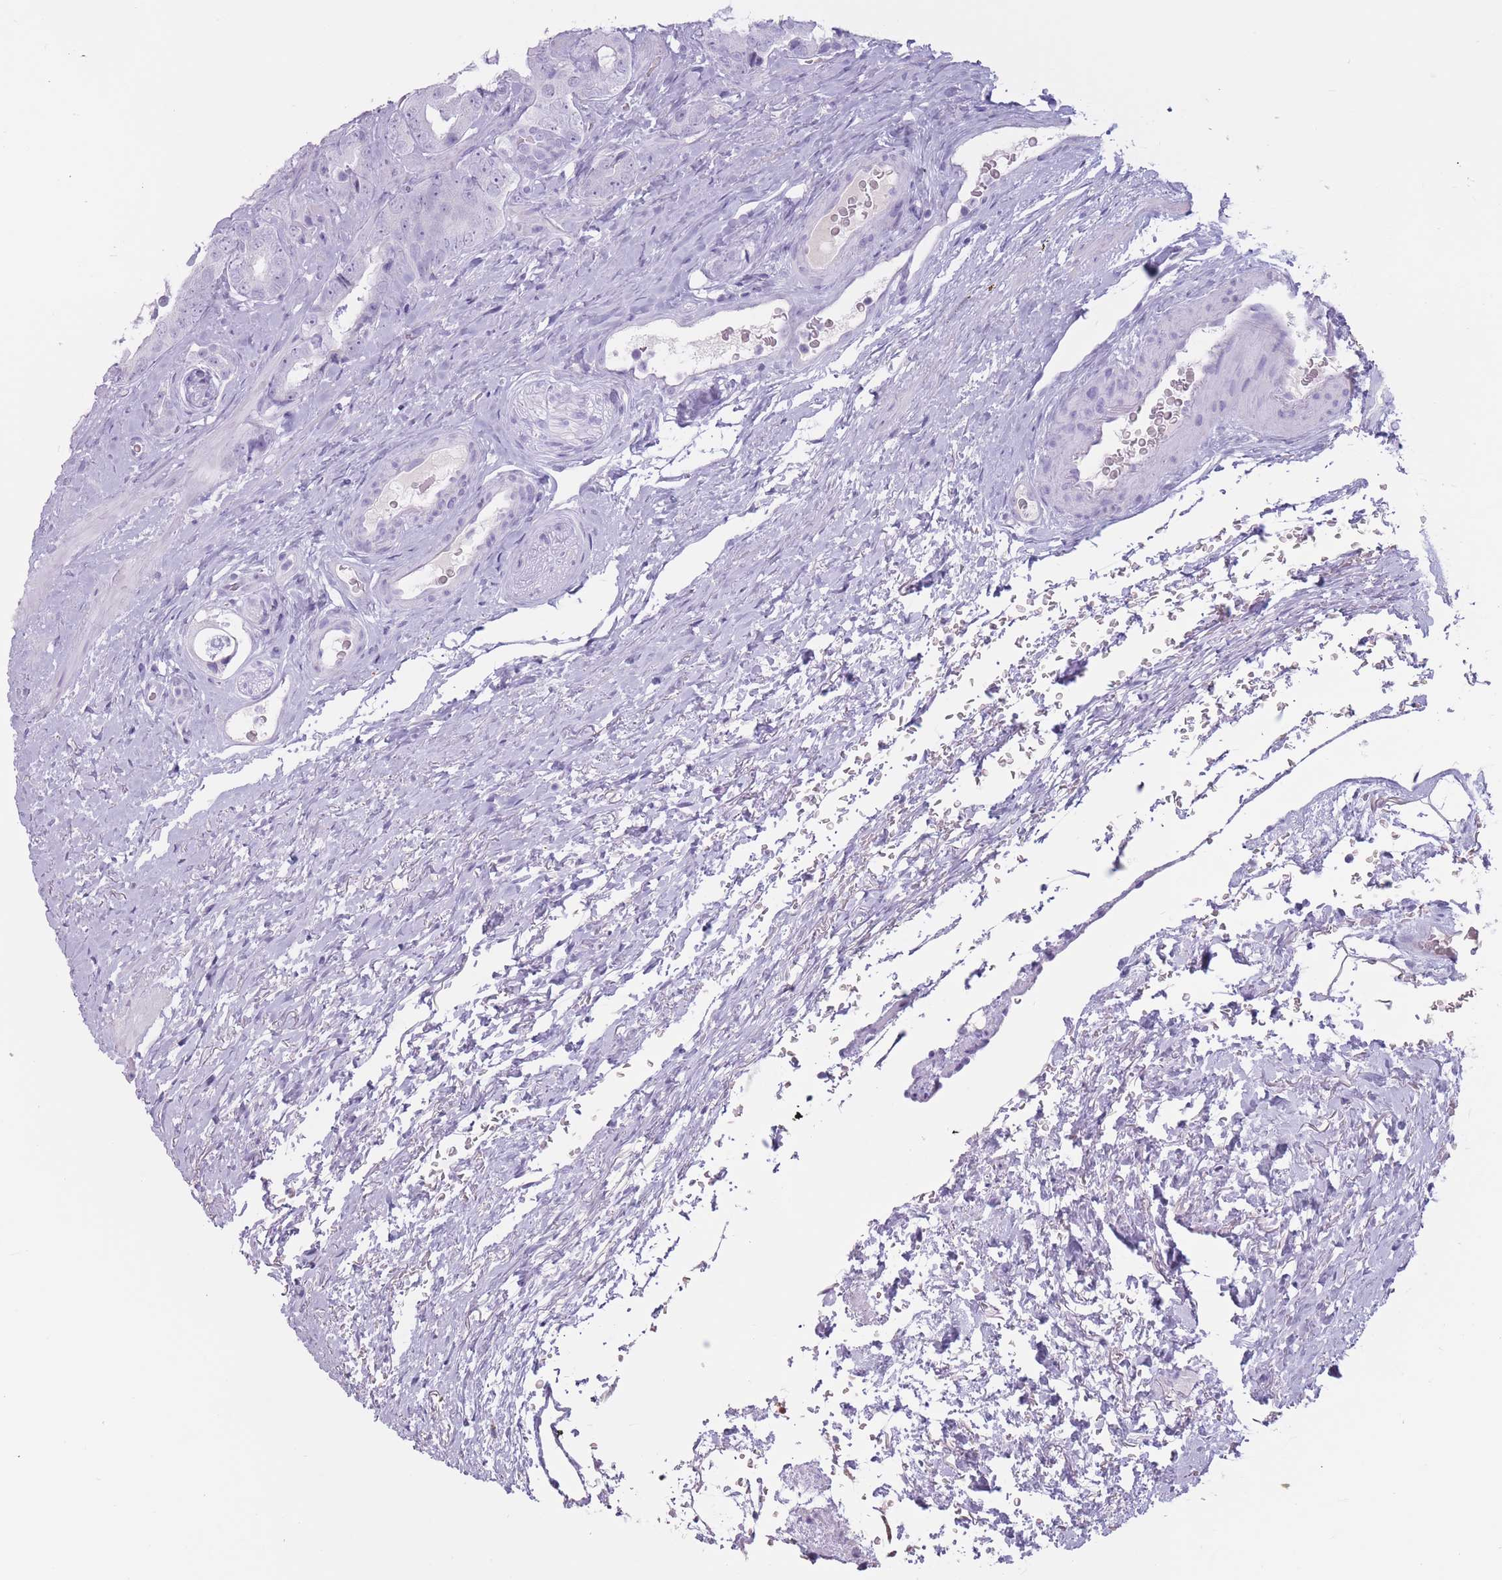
{"staining": {"intensity": "negative", "quantity": "none", "location": "none"}, "tissue": "prostate cancer", "cell_type": "Tumor cells", "image_type": "cancer", "snomed": [{"axis": "morphology", "description": "Adenocarcinoma, High grade"}, {"axis": "topography", "description": "Prostate"}], "caption": "Image shows no significant protein expression in tumor cells of prostate adenocarcinoma (high-grade). The staining was performed using DAB (3,3'-diaminobenzidine) to visualize the protein expression in brown, while the nuclei were stained in blue with hematoxylin (Magnification: 20x).", "gene": "PNMA3", "patient": {"sex": "male", "age": 71}}